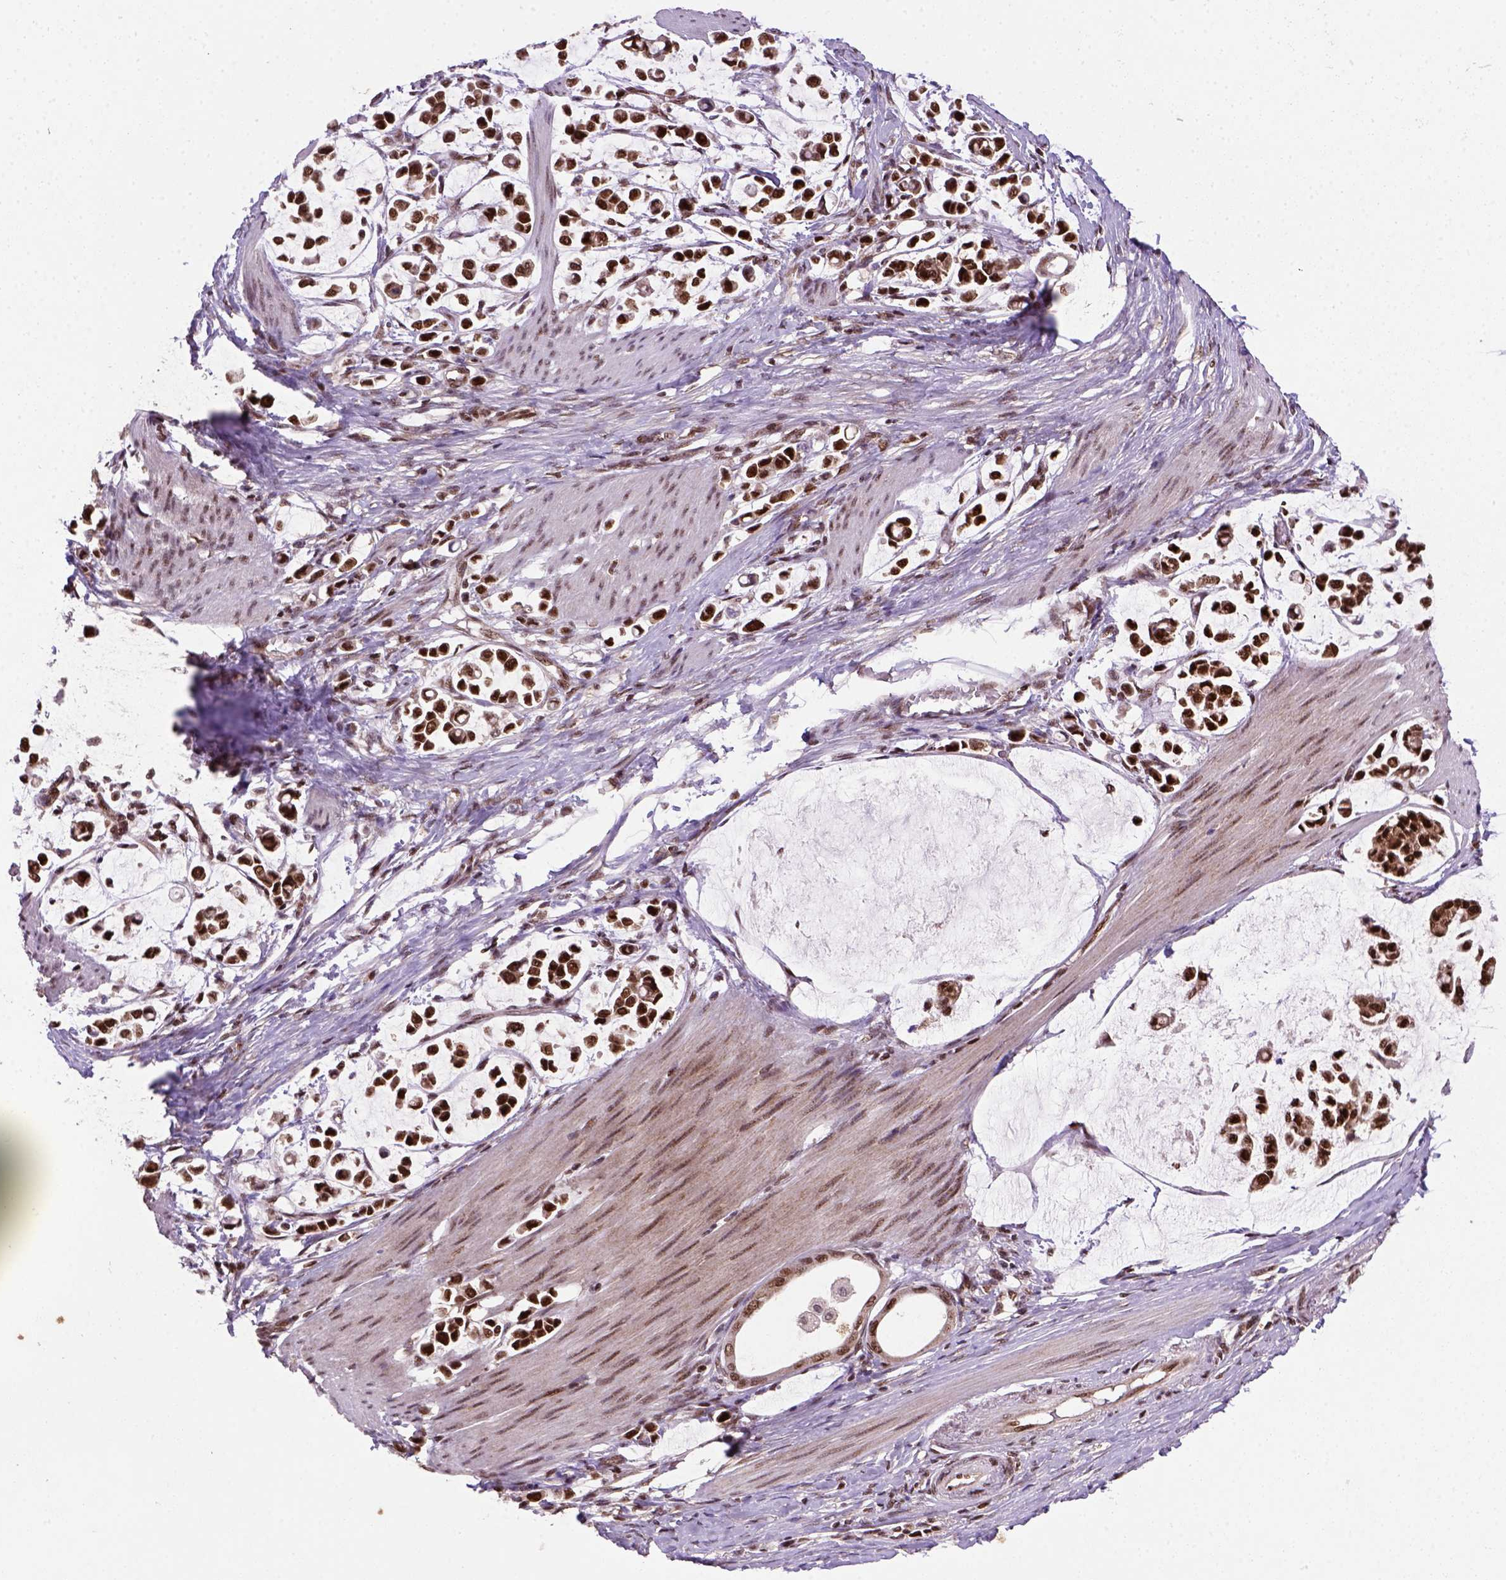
{"staining": {"intensity": "strong", "quantity": ">75%", "location": "nuclear"}, "tissue": "stomach cancer", "cell_type": "Tumor cells", "image_type": "cancer", "snomed": [{"axis": "morphology", "description": "Adenocarcinoma, NOS"}, {"axis": "topography", "description": "Stomach"}], "caption": "Immunohistochemistry micrograph of neoplastic tissue: stomach cancer (adenocarcinoma) stained using immunohistochemistry displays high levels of strong protein expression localized specifically in the nuclear of tumor cells, appearing as a nuclear brown color.", "gene": "MGMT", "patient": {"sex": "male", "age": 82}}